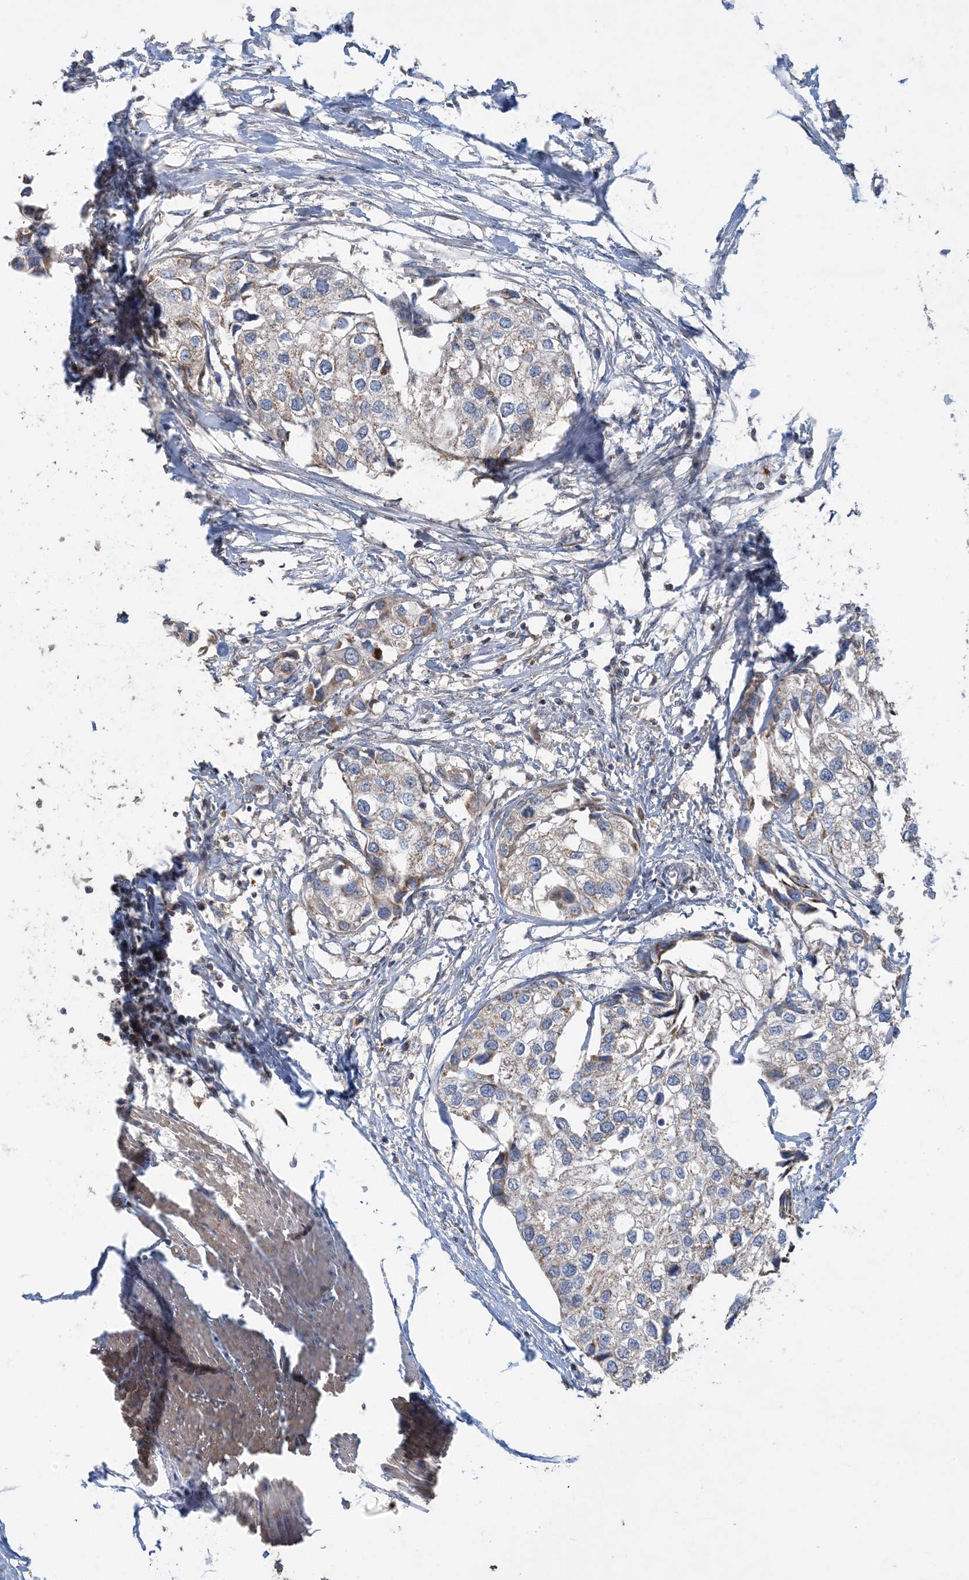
{"staining": {"intensity": "weak", "quantity": "25%-75%", "location": "cytoplasmic/membranous"}, "tissue": "urothelial cancer", "cell_type": "Tumor cells", "image_type": "cancer", "snomed": [{"axis": "morphology", "description": "Urothelial carcinoma, High grade"}, {"axis": "topography", "description": "Urinary bladder"}], "caption": "Human urothelial cancer stained for a protein (brown) reveals weak cytoplasmic/membranous positive positivity in approximately 25%-75% of tumor cells.", "gene": "ECHDC1", "patient": {"sex": "male", "age": 64}}